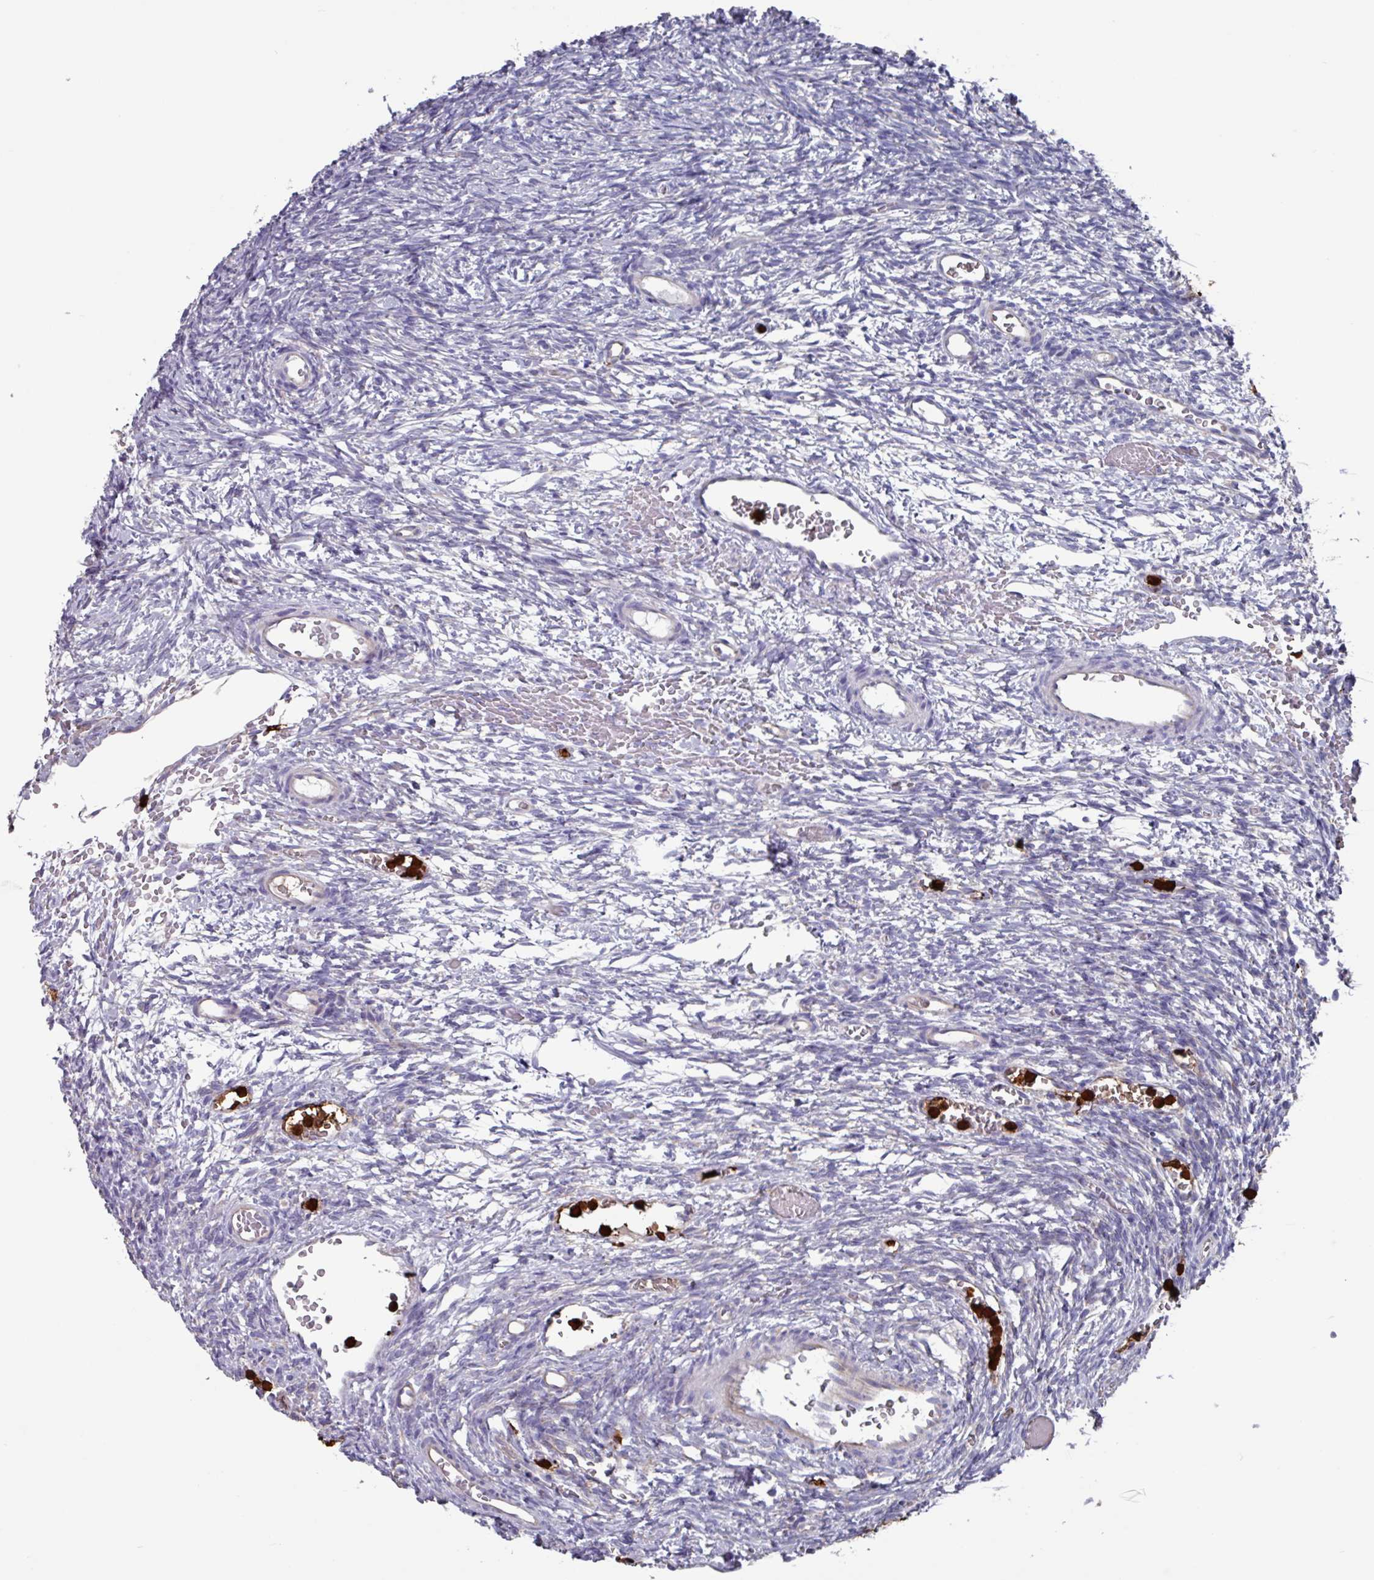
{"staining": {"intensity": "negative", "quantity": "none", "location": "none"}, "tissue": "ovary", "cell_type": "Ovarian stroma cells", "image_type": "normal", "snomed": [{"axis": "morphology", "description": "Normal tissue, NOS"}, {"axis": "topography", "description": "Ovary"}], "caption": "This is a image of immunohistochemistry (IHC) staining of normal ovary, which shows no staining in ovarian stroma cells. Nuclei are stained in blue.", "gene": "UQCC2", "patient": {"sex": "female", "age": 39}}